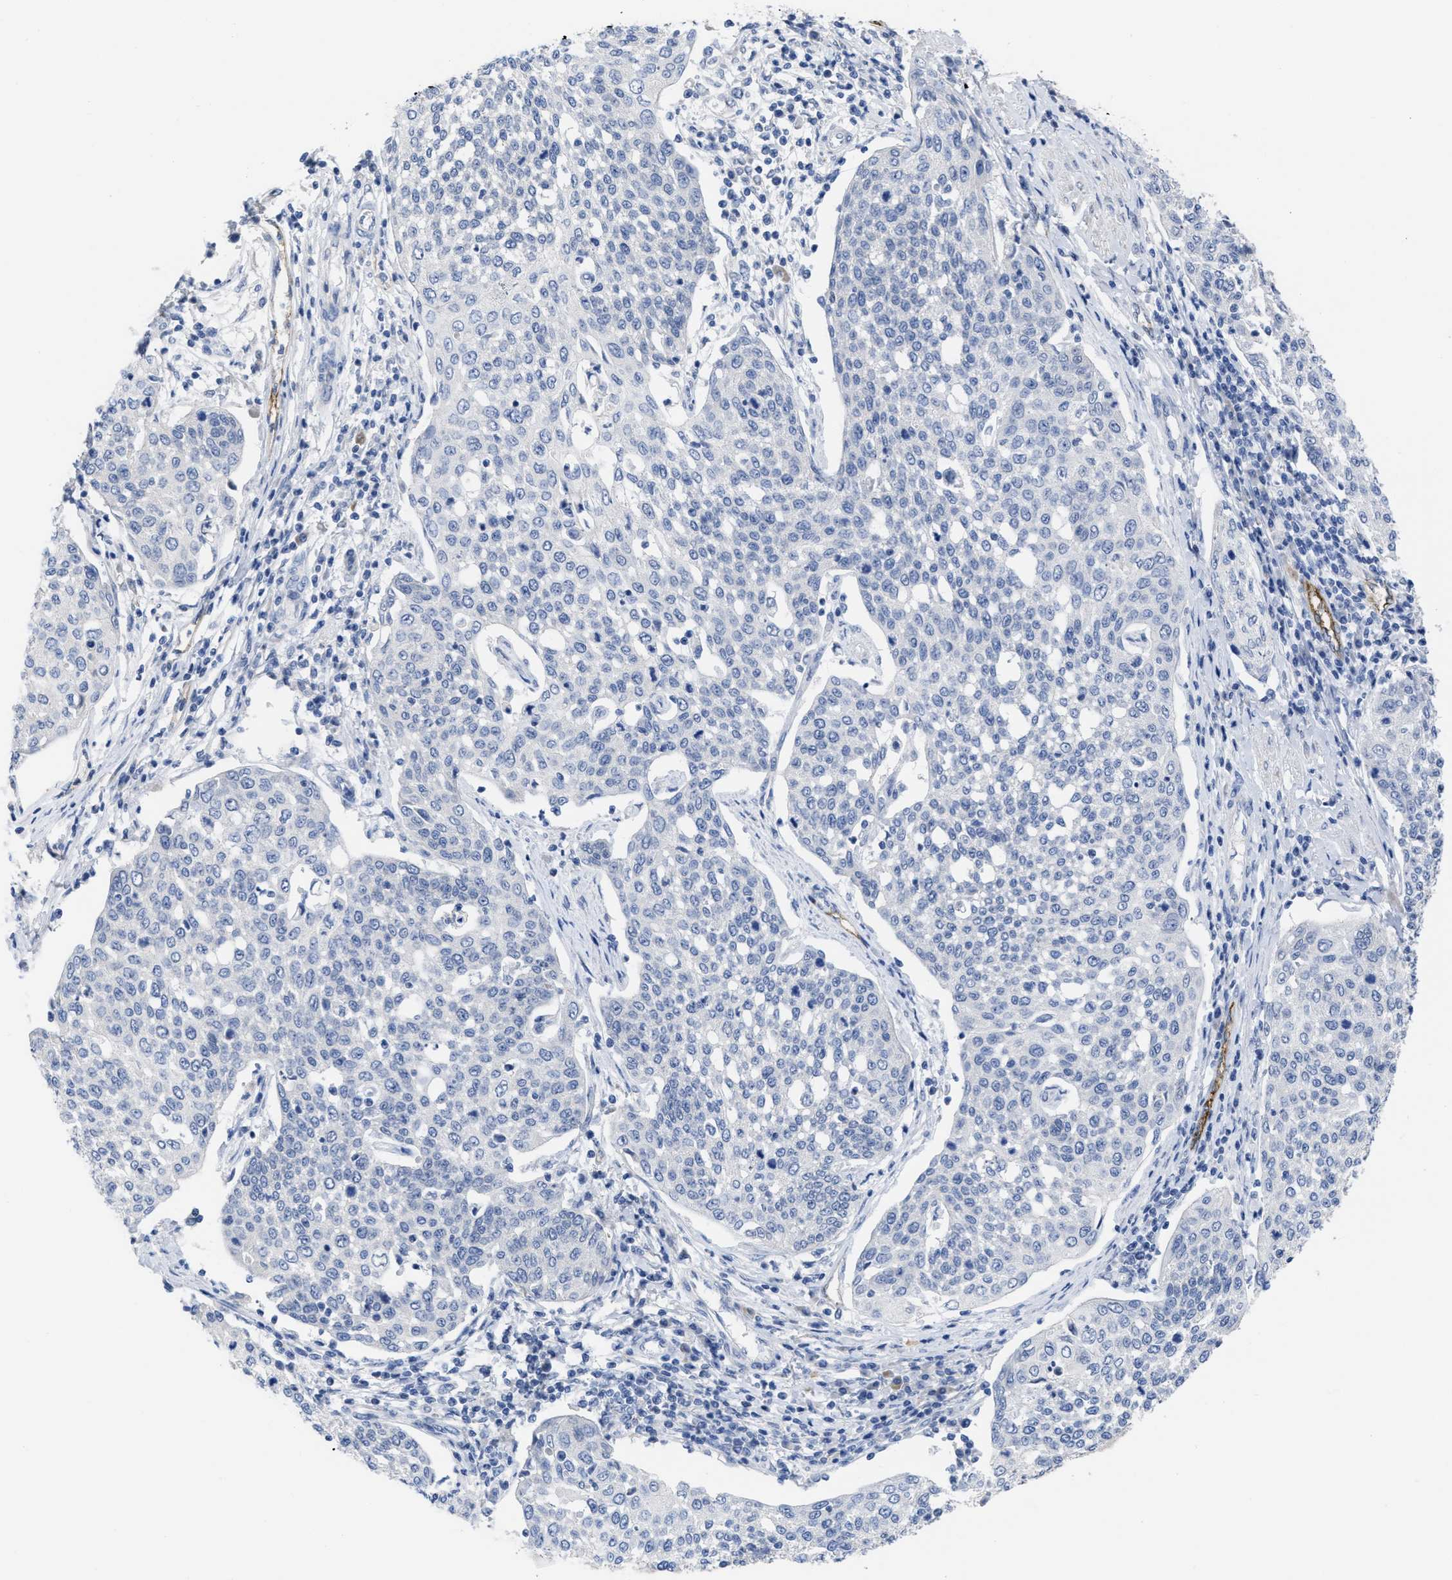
{"staining": {"intensity": "negative", "quantity": "none", "location": "none"}, "tissue": "cervical cancer", "cell_type": "Tumor cells", "image_type": "cancer", "snomed": [{"axis": "morphology", "description": "Squamous cell carcinoma, NOS"}, {"axis": "topography", "description": "Cervix"}], "caption": "This is a micrograph of immunohistochemistry staining of cervical cancer, which shows no staining in tumor cells.", "gene": "ACKR1", "patient": {"sex": "female", "age": 34}}